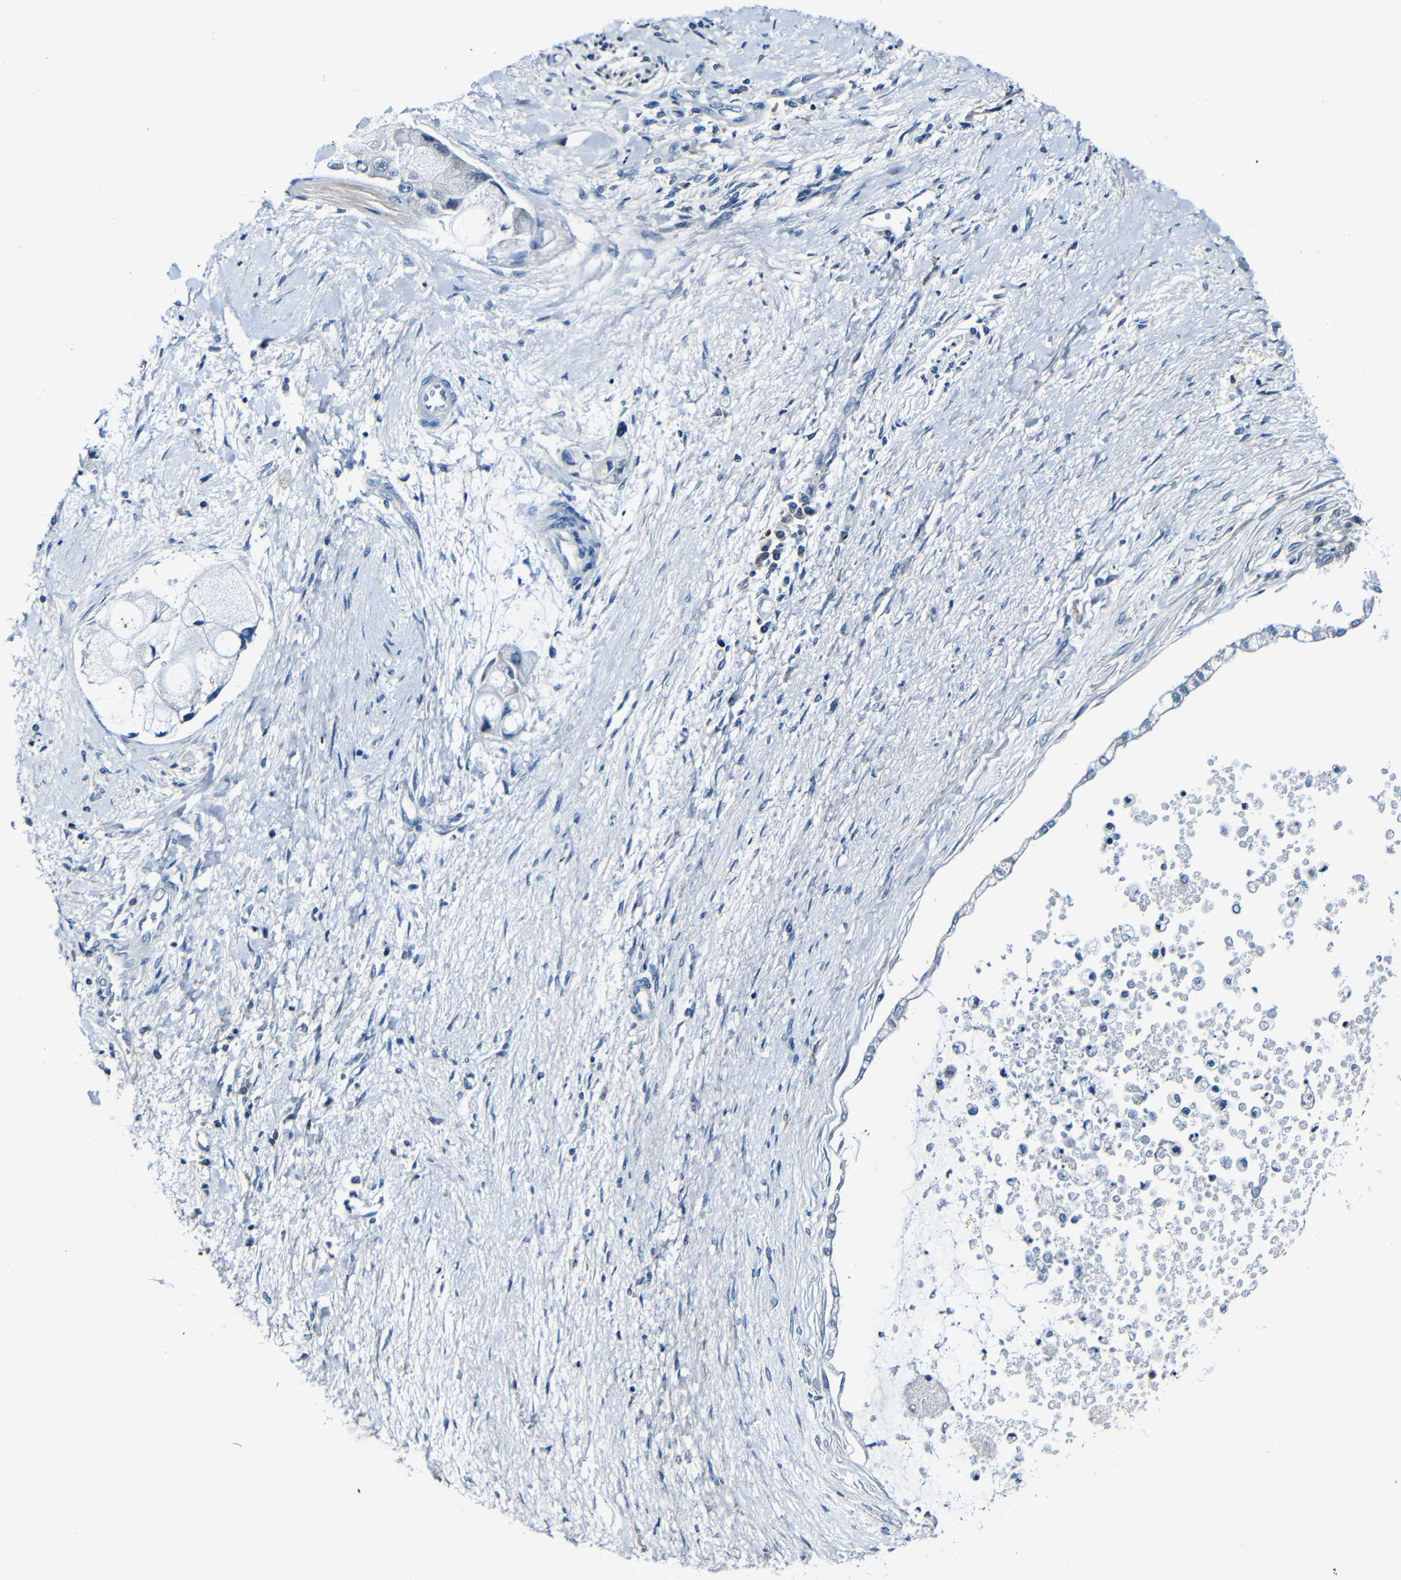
{"staining": {"intensity": "negative", "quantity": "none", "location": "none"}, "tissue": "liver cancer", "cell_type": "Tumor cells", "image_type": "cancer", "snomed": [{"axis": "morphology", "description": "Cholangiocarcinoma"}, {"axis": "topography", "description": "Liver"}], "caption": "Immunohistochemistry (IHC) image of neoplastic tissue: human liver cancer stained with DAB exhibits no significant protein staining in tumor cells.", "gene": "ANK3", "patient": {"sex": "male", "age": 50}}